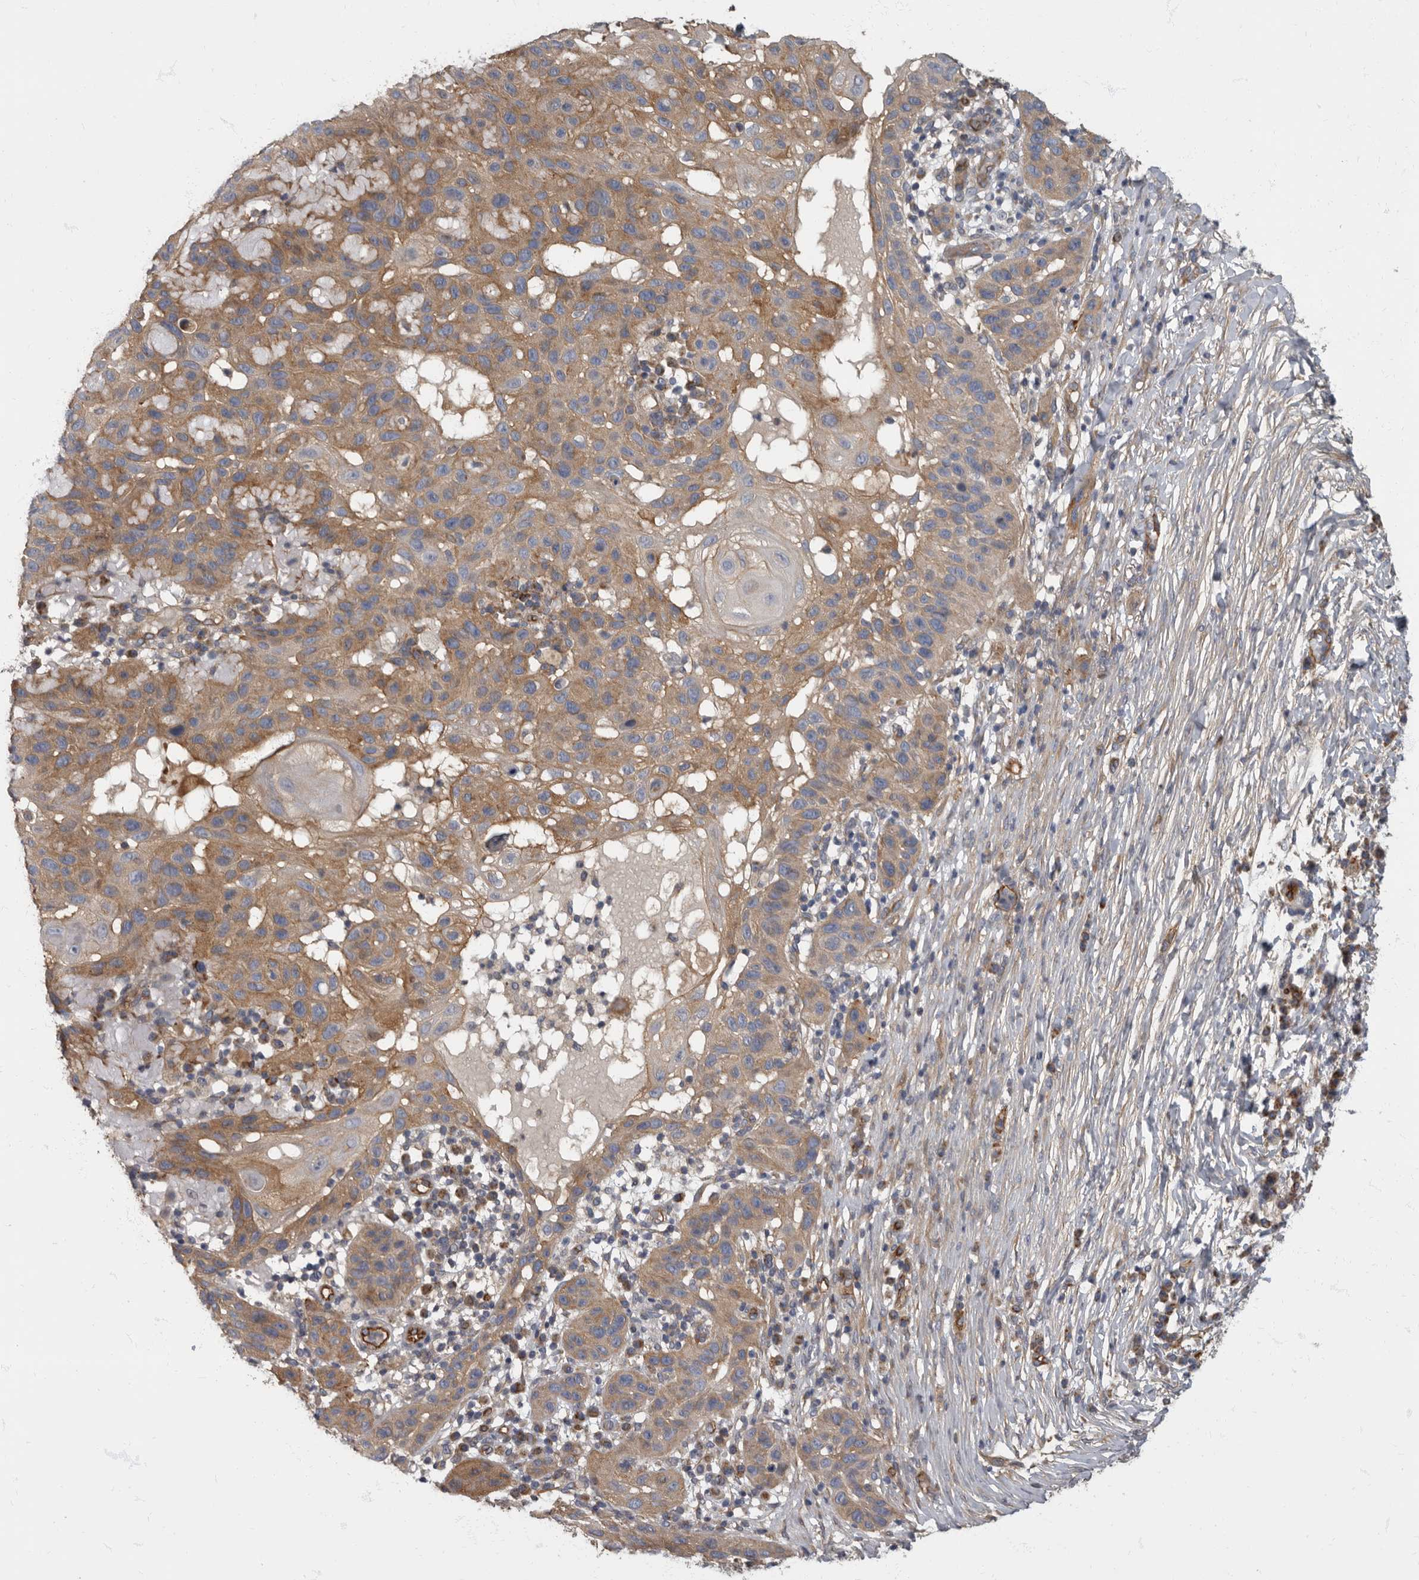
{"staining": {"intensity": "moderate", "quantity": ">75%", "location": "cytoplasmic/membranous"}, "tissue": "skin cancer", "cell_type": "Tumor cells", "image_type": "cancer", "snomed": [{"axis": "morphology", "description": "Normal tissue, NOS"}, {"axis": "morphology", "description": "Squamous cell carcinoma, NOS"}, {"axis": "topography", "description": "Skin"}], "caption": "Squamous cell carcinoma (skin) stained with a protein marker reveals moderate staining in tumor cells.", "gene": "PDK1", "patient": {"sex": "female", "age": 96}}